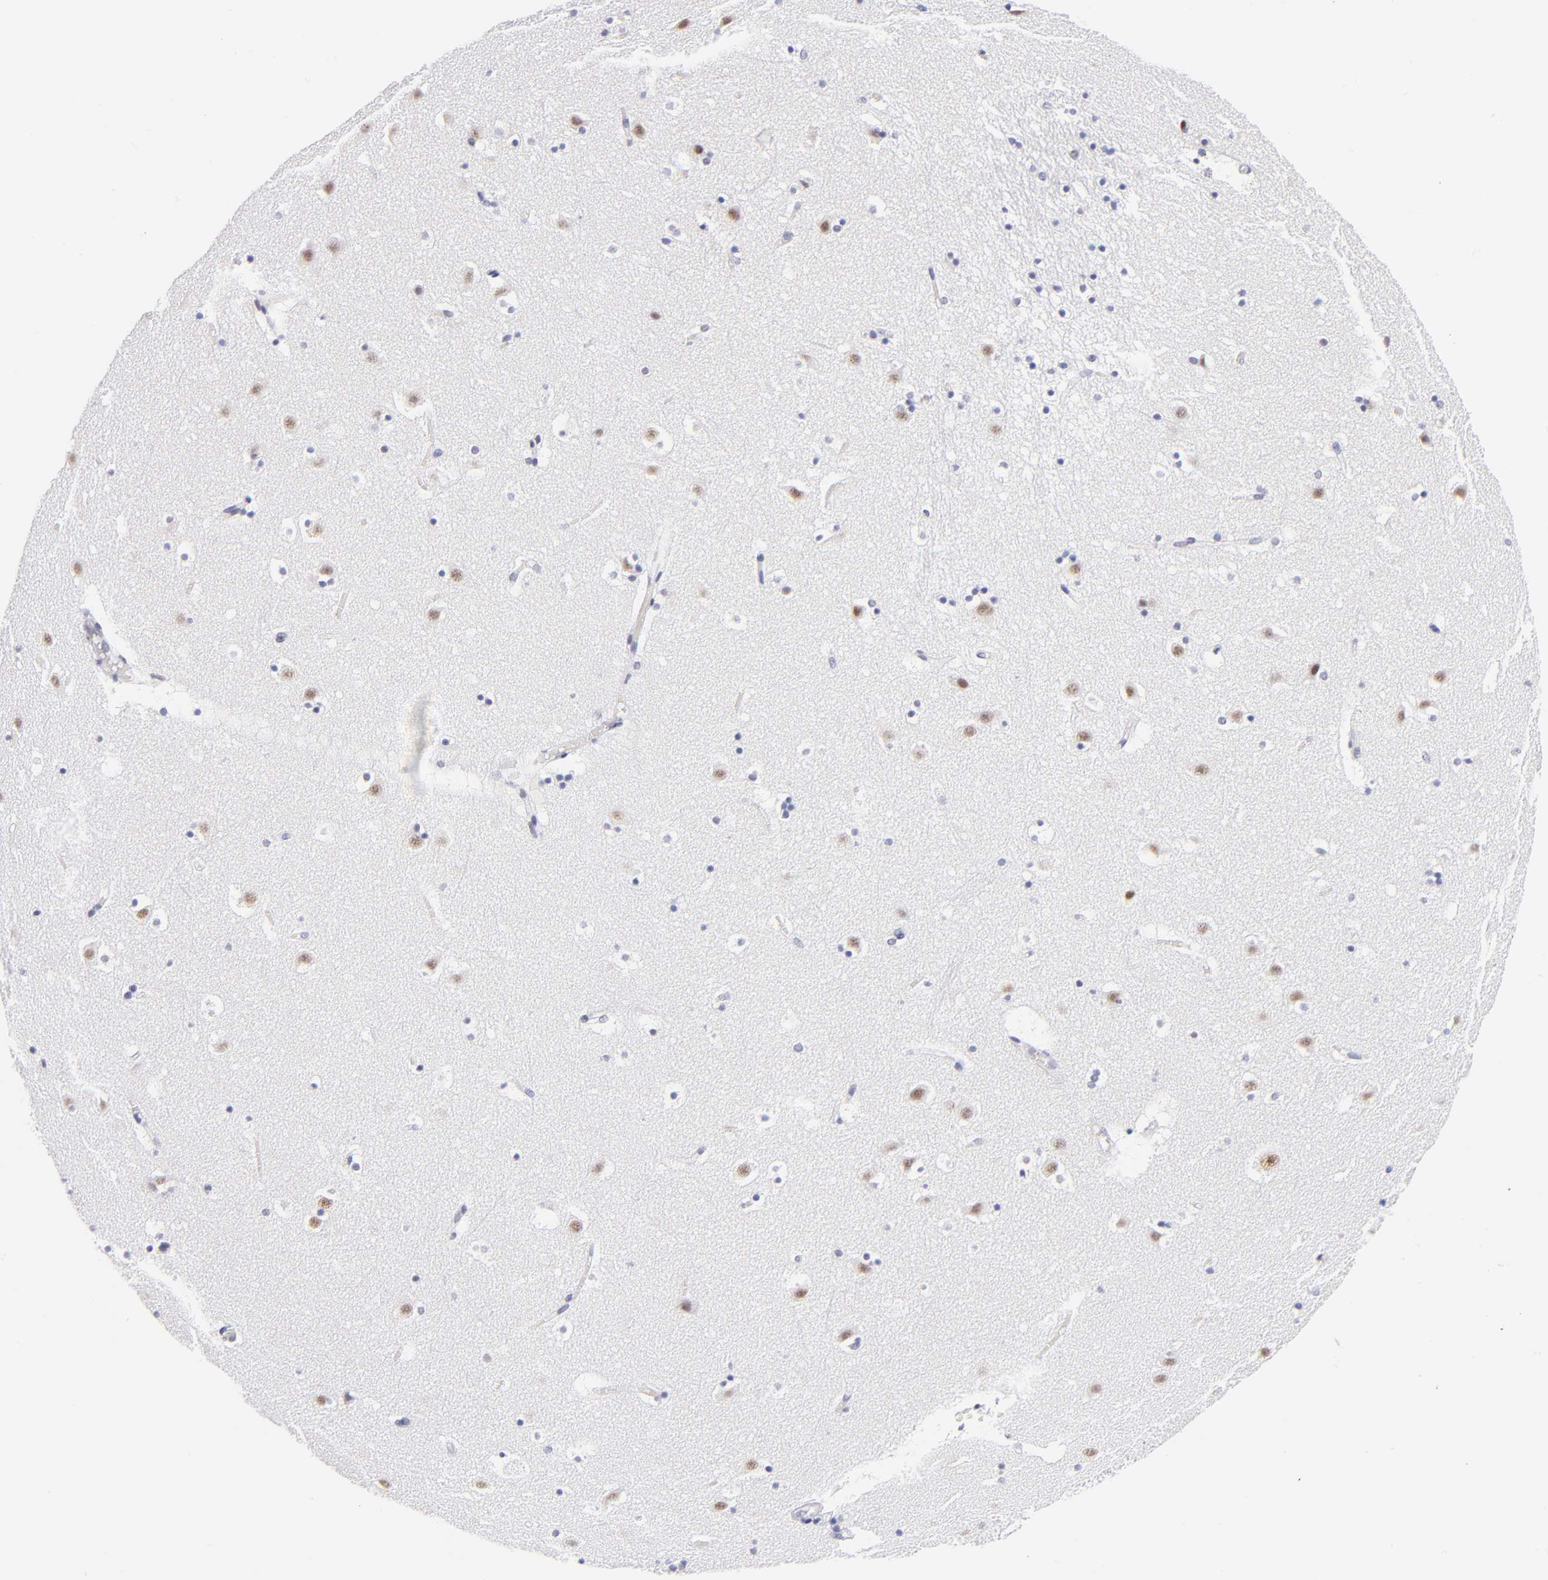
{"staining": {"intensity": "moderate", "quantity": "<25%", "location": "nuclear"}, "tissue": "caudate", "cell_type": "Glial cells", "image_type": "normal", "snomed": [{"axis": "morphology", "description": "Normal tissue, NOS"}, {"axis": "topography", "description": "Lateral ventricle wall"}], "caption": "Immunohistochemical staining of unremarkable caudate reveals moderate nuclear protein staining in about <25% of glial cells.", "gene": "SNRPB", "patient": {"sex": "male", "age": 45}}